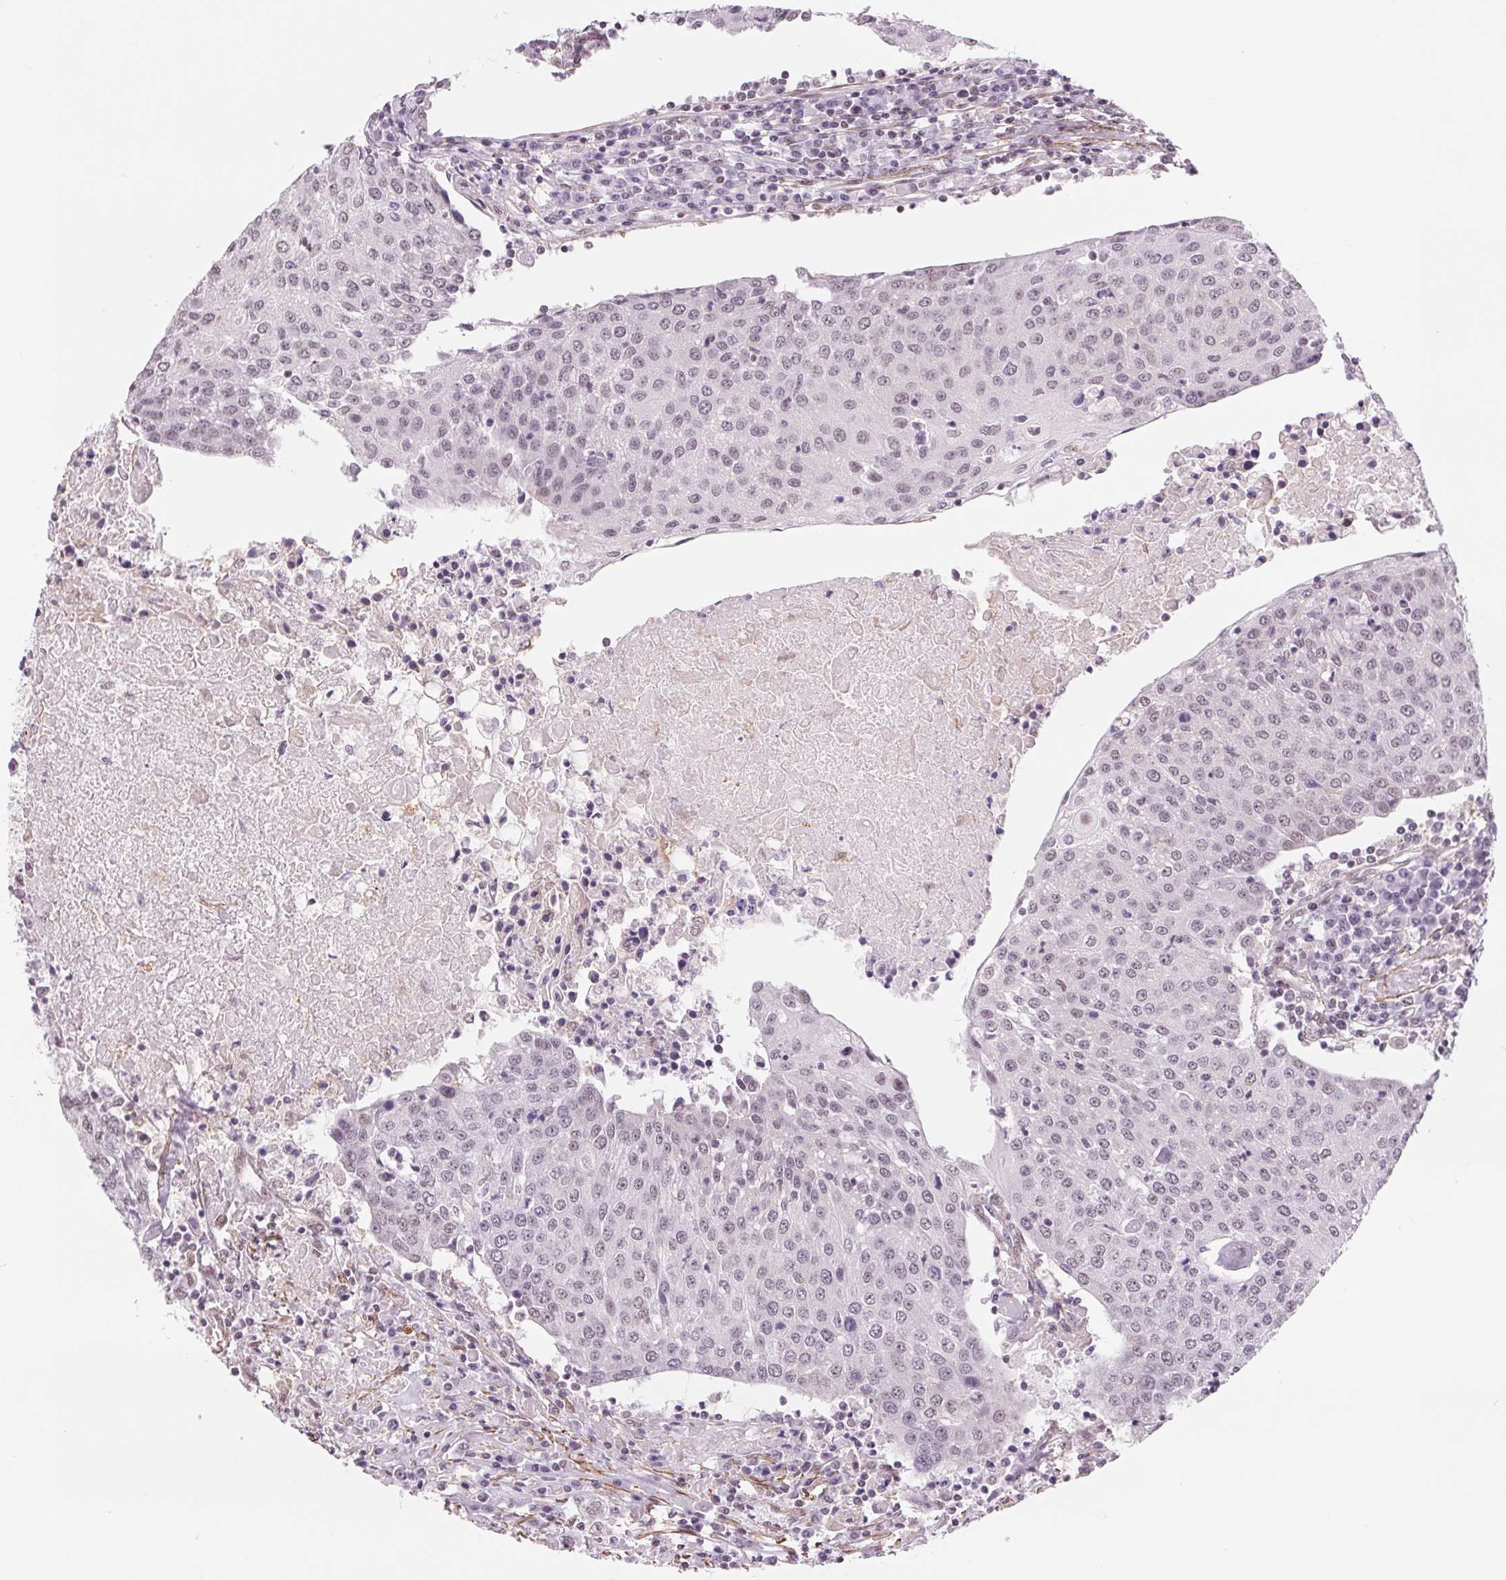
{"staining": {"intensity": "negative", "quantity": "none", "location": "none"}, "tissue": "urothelial cancer", "cell_type": "Tumor cells", "image_type": "cancer", "snomed": [{"axis": "morphology", "description": "Urothelial carcinoma, High grade"}, {"axis": "topography", "description": "Urinary bladder"}], "caption": "The micrograph displays no staining of tumor cells in urothelial cancer.", "gene": "BCAT1", "patient": {"sex": "female", "age": 85}}